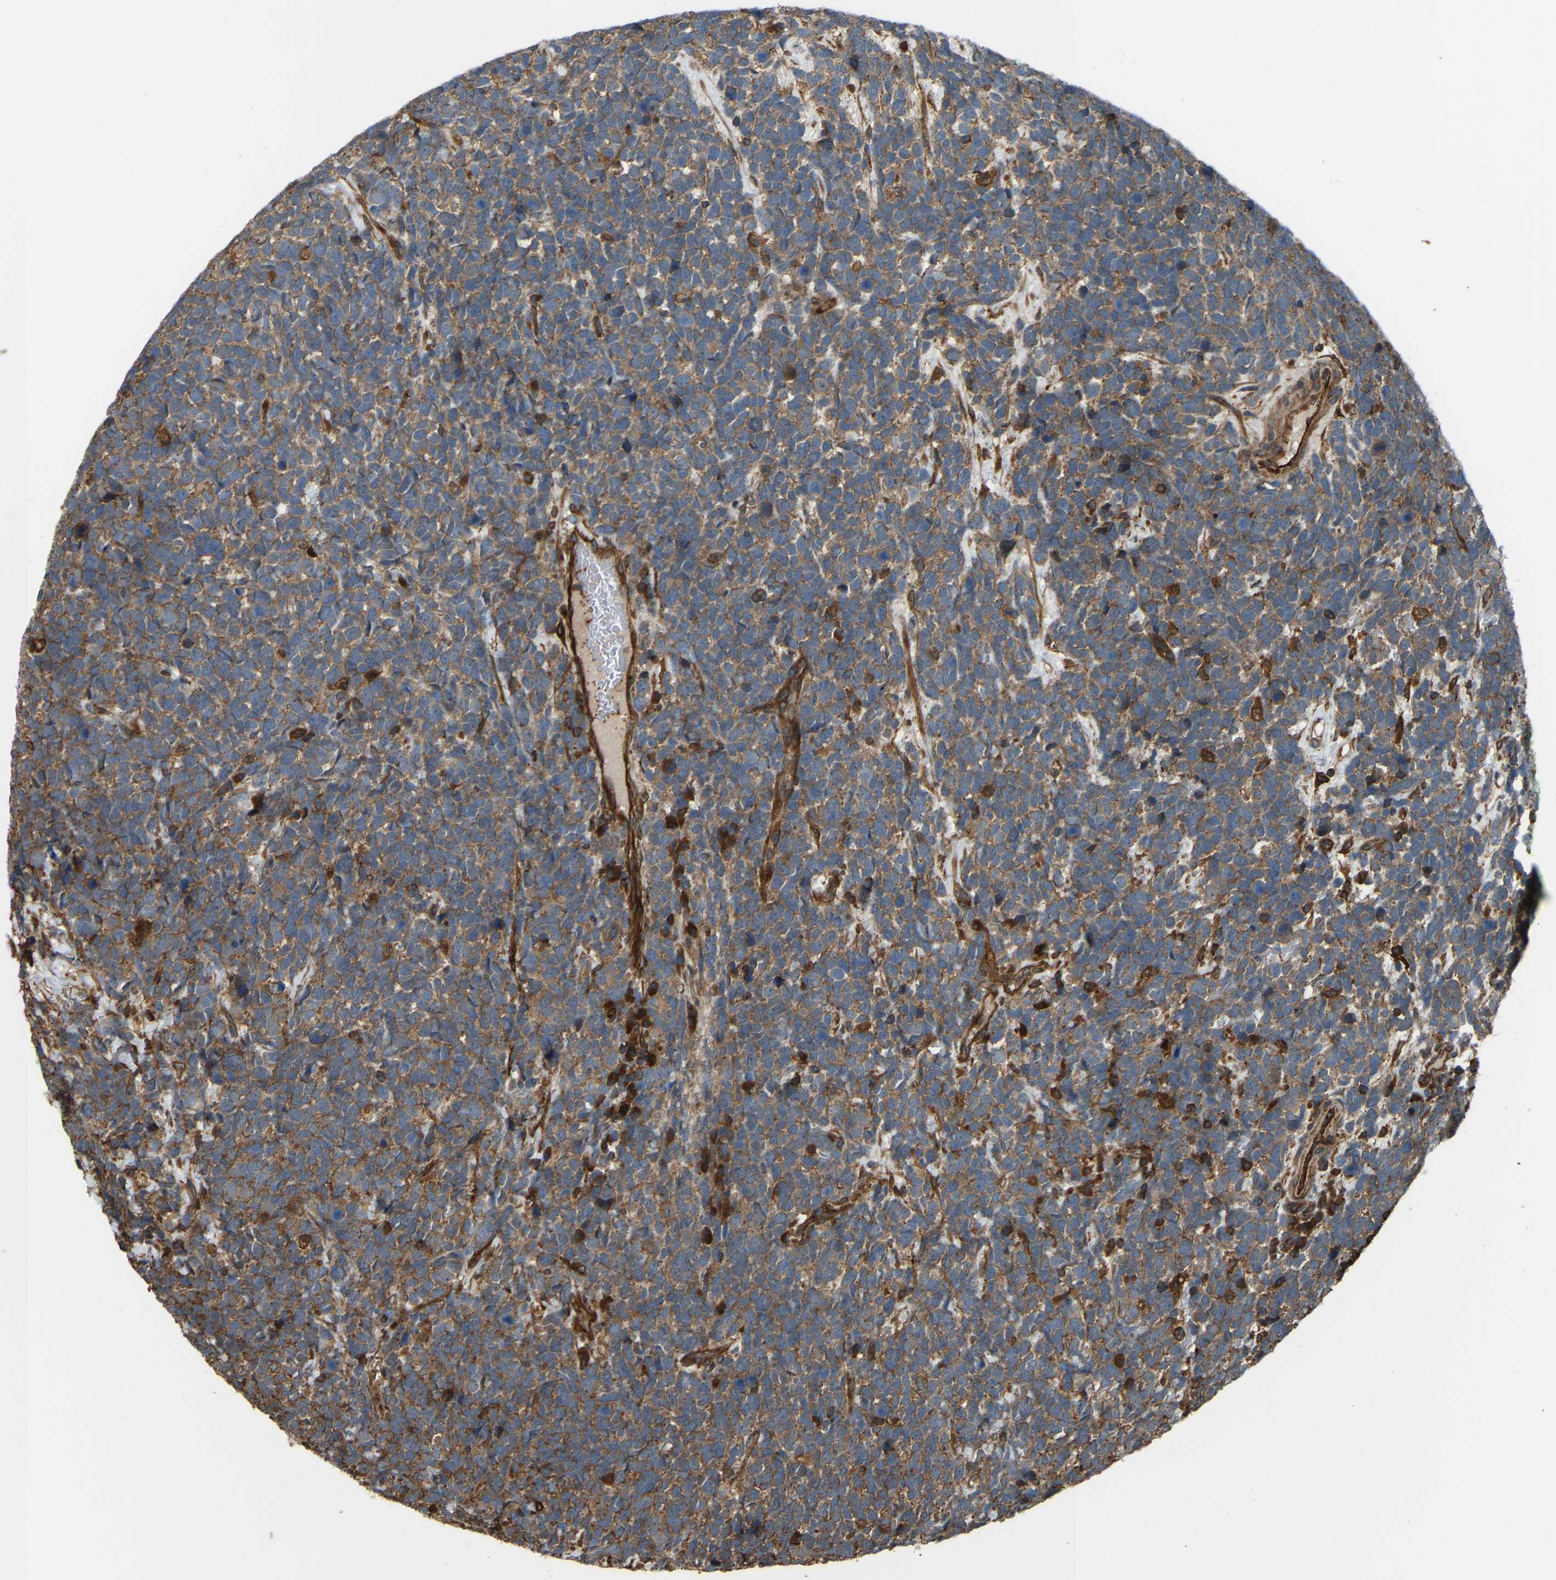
{"staining": {"intensity": "moderate", "quantity": ">75%", "location": "cytoplasmic/membranous"}, "tissue": "urothelial cancer", "cell_type": "Tumor cells", "image_type": "cancer", "snomed": [{"axis": "morphology", "description": "Urothelial carcinoma, High grade"}, {"axis": "topography", "description": "Urinary bladder"}], "caption": "High-magnification brightfield microscopy of urothelial cancer stained with DAB (brown) and counterstained with hematoxylin (blue). tumor cells exhibit moderate cytoplasmic/membranous positivity is present in approximately>75% of cells. Using DAB (3,3'-diaminobenzidine) (brown) and hematoxylin (blue) stains, captured at high magnification using brightfield microscopy.", "gene": "SAMD9L", "patient": {"sex": "female", "age": 82}}